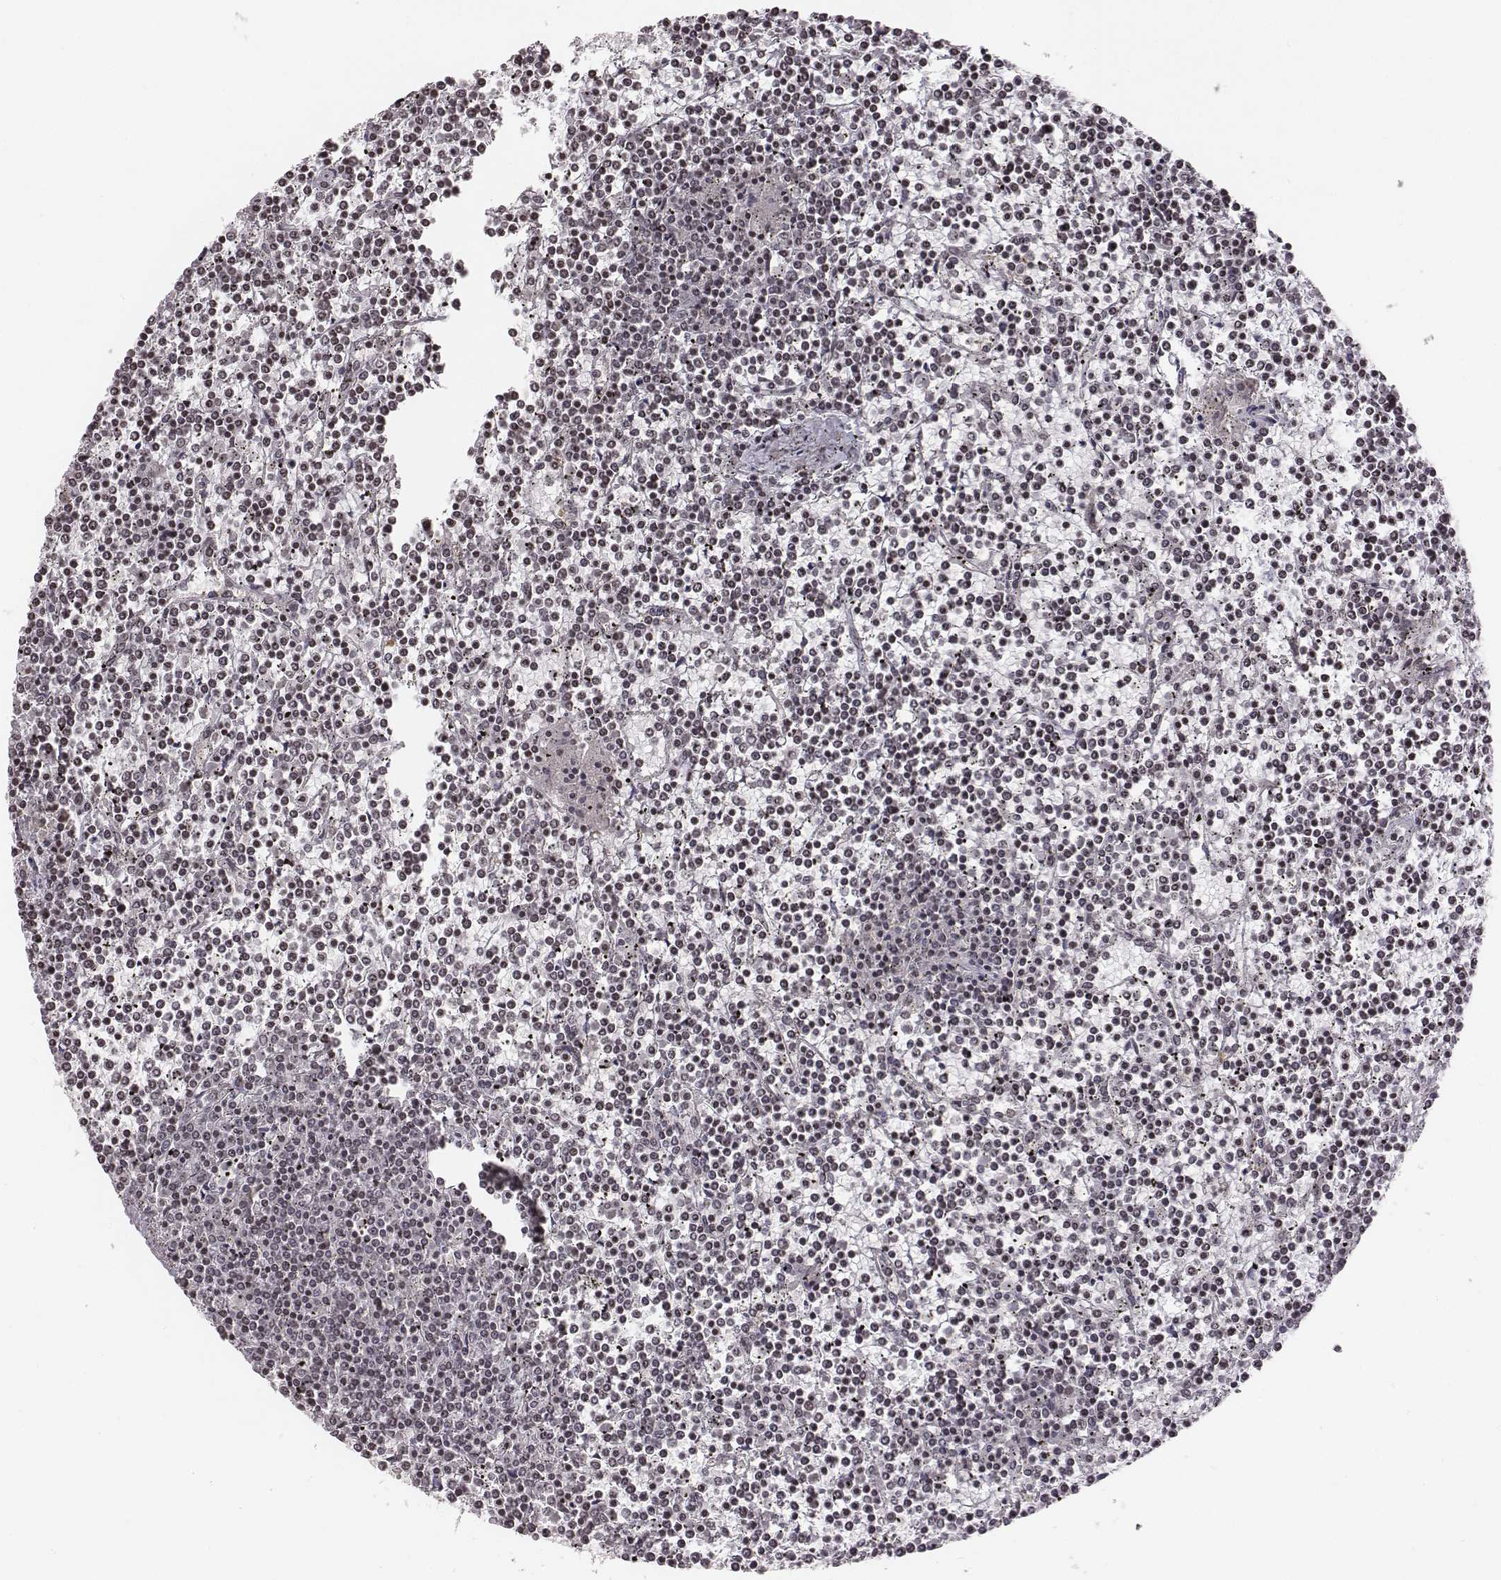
{"staining": {"intensity": "negative", "quantity": "none", "location": "none"}, "tissue": "lymphoma", "cell_type": "Tumor cells", "image_type": "cancer", "snomed": [{"axis": "morphology", "description": "Malignant lymphoma, non-Hodgkin's type, Low grade"}, {"axis": "topography", "description": "Spleen"}], "caption": "High power microscopy histopathology image of an immunohistochemistry (IHC) micrograph of lymphoma, revealing no significant positivity in tumor cells. (Stains: DAB immunohistochemistry with hematoxylin counter stain, Microscopy: brightfield microscopy at high magnification).", "gene": "GRM4", "patient": {"sex": "female", "age": 19}}